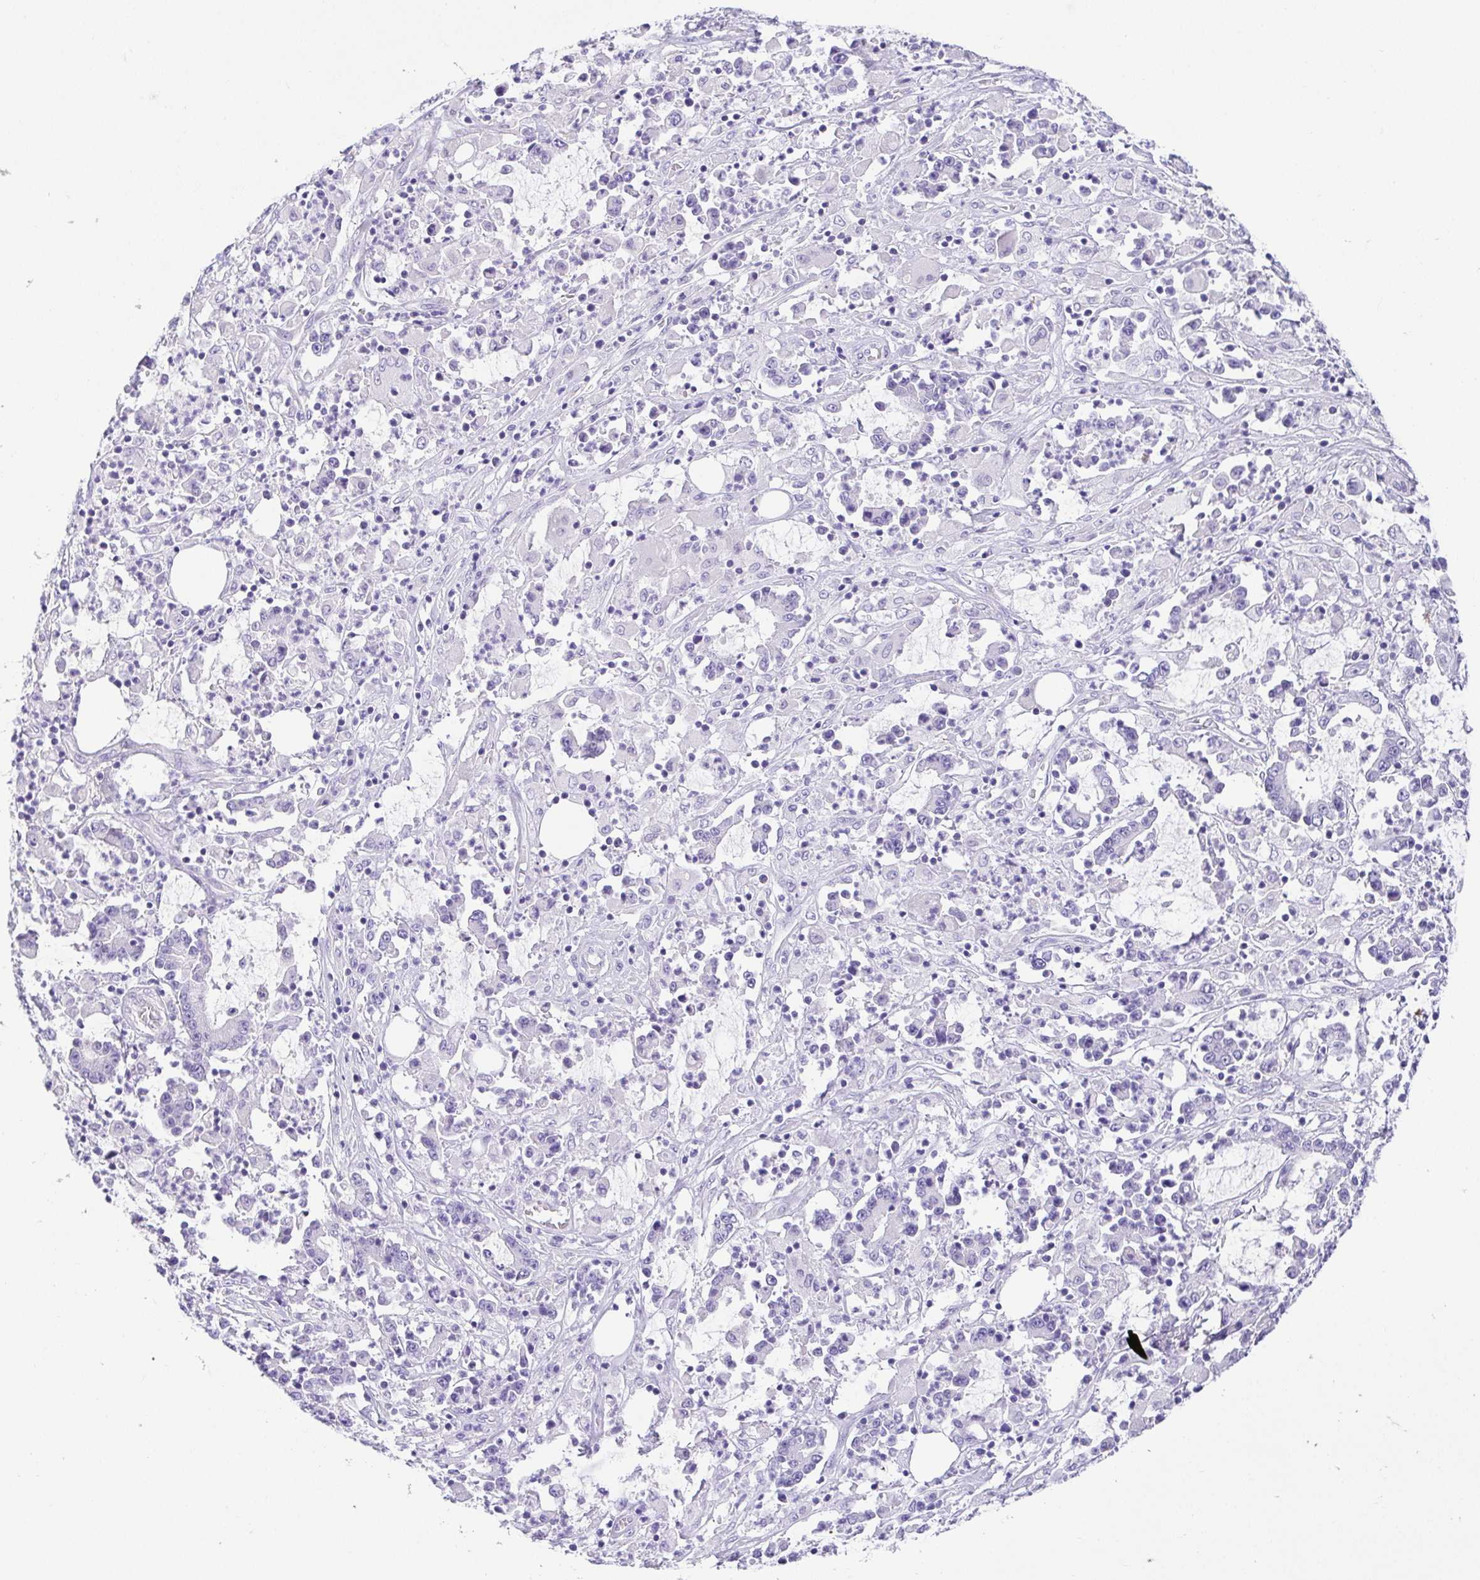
{"staining": {"intensity": "negative", "quantity": "none", "location": "none"}, "tissue": "stomach cancer", "cell_type": "Tumor cells", "image_type": "cancer", "snomed": [{"axis": "morphology", "description": "Adenocarcinoma, NOS"}, {"axis": "topography", "description": "Stomach, upper"}], "caption": "Adenocarcinoma (stomach) stained for a protein using immunohistochemistry (IHC) reveals no expression tumor cells.", "gene": "SPATA4", "patient": {"sex": "male", "age": 68}}